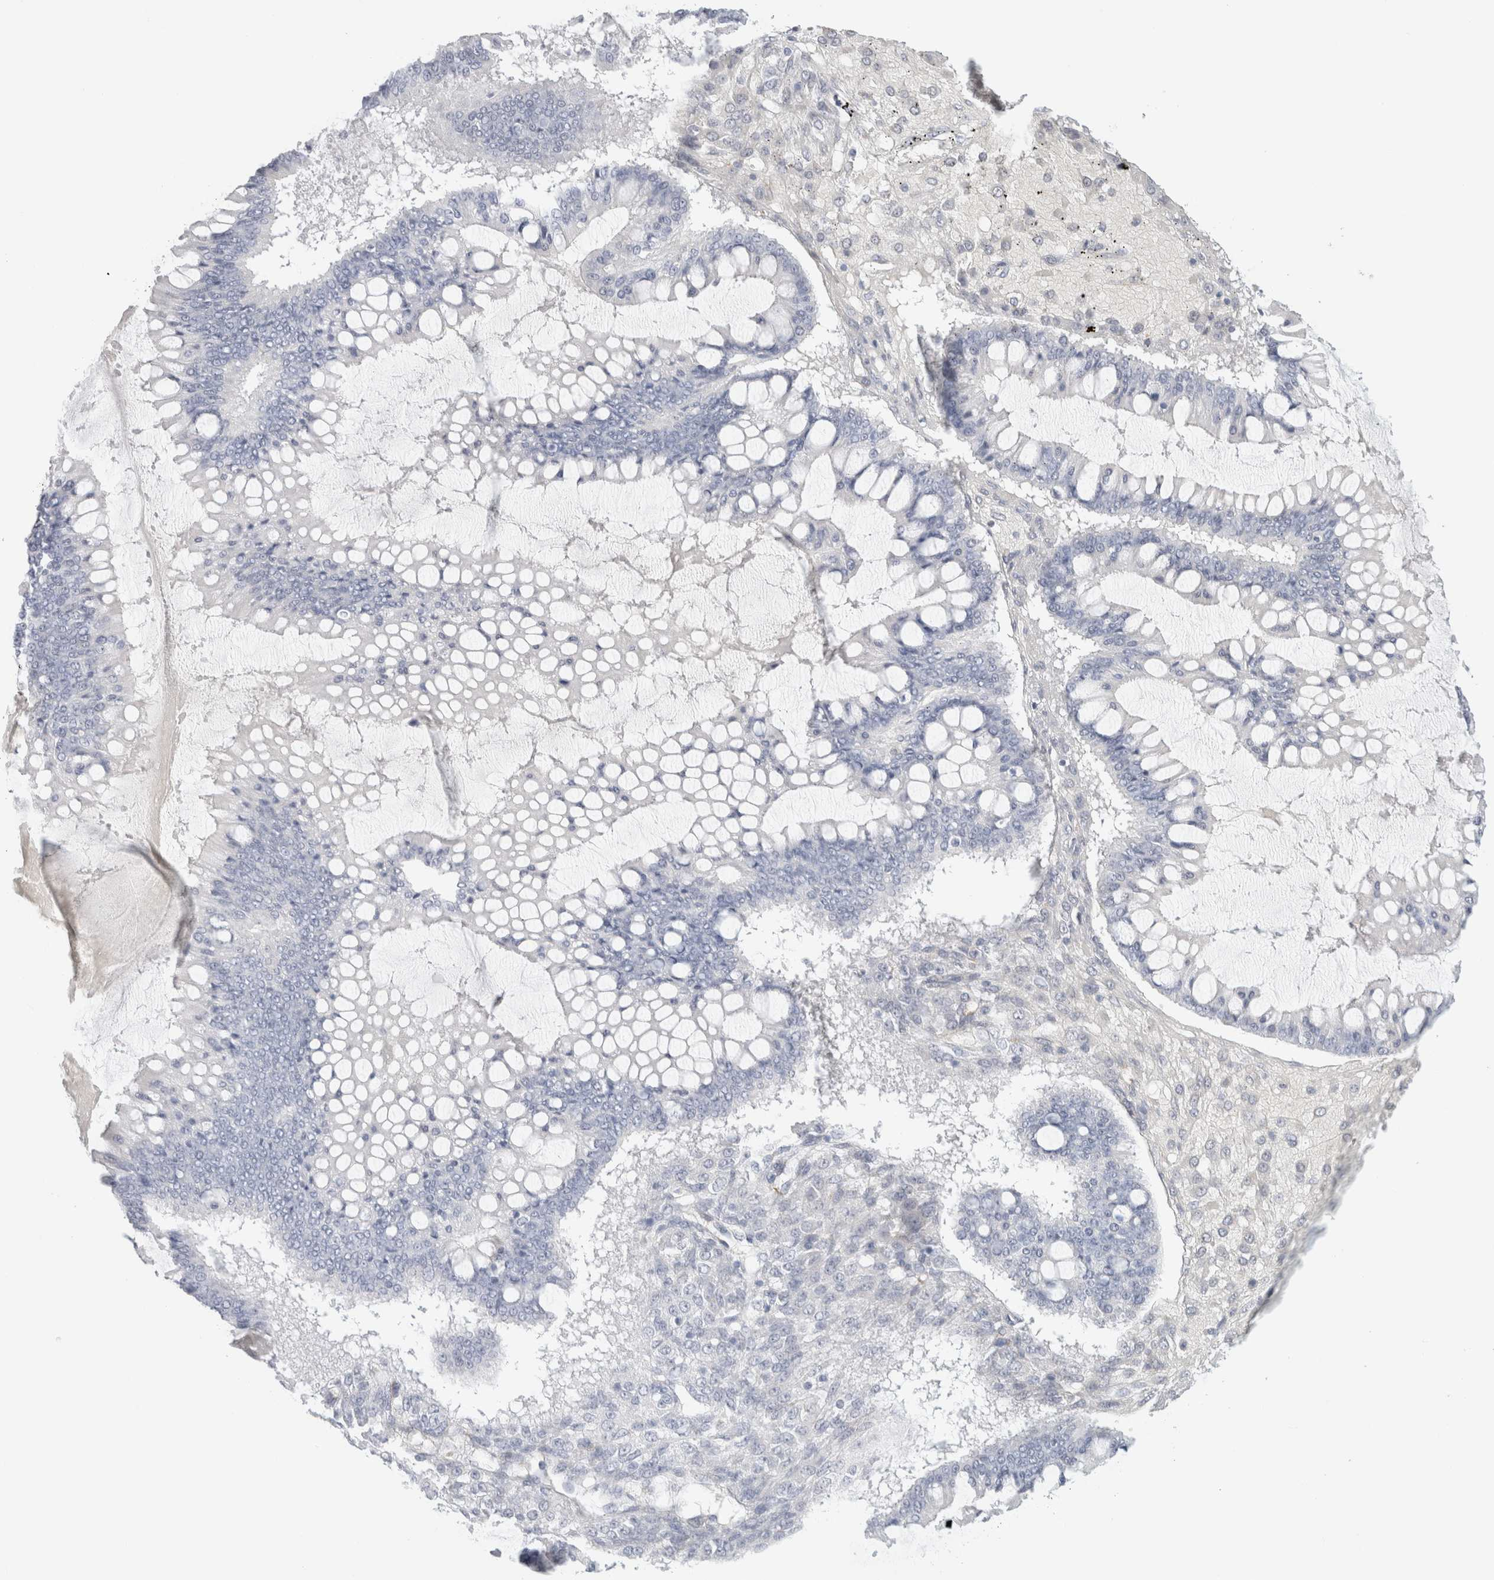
{"staining": {"intensity": "negative", "quantity": "none", "location": "none"}, "tissue": "ovarian cancer", "cell_type": "Tumor cells", "image_type": "cancer", "snomed": [{"axis": "morphology", "description": "Cystadenocarcinoma, mucinous, NOS"}, {"axis": "topography", "description": "Ovary"}], "caption": "Tumor cells are negative for brown protein staining in ovarian cancer. The staining is performed using DAB (3,3'-diaminobenzidine) brown chromogen with nuclei counter-stained in using hematoxylin.", "gene": "RTN4", "patient": {"sex": "female", "age": 73}}